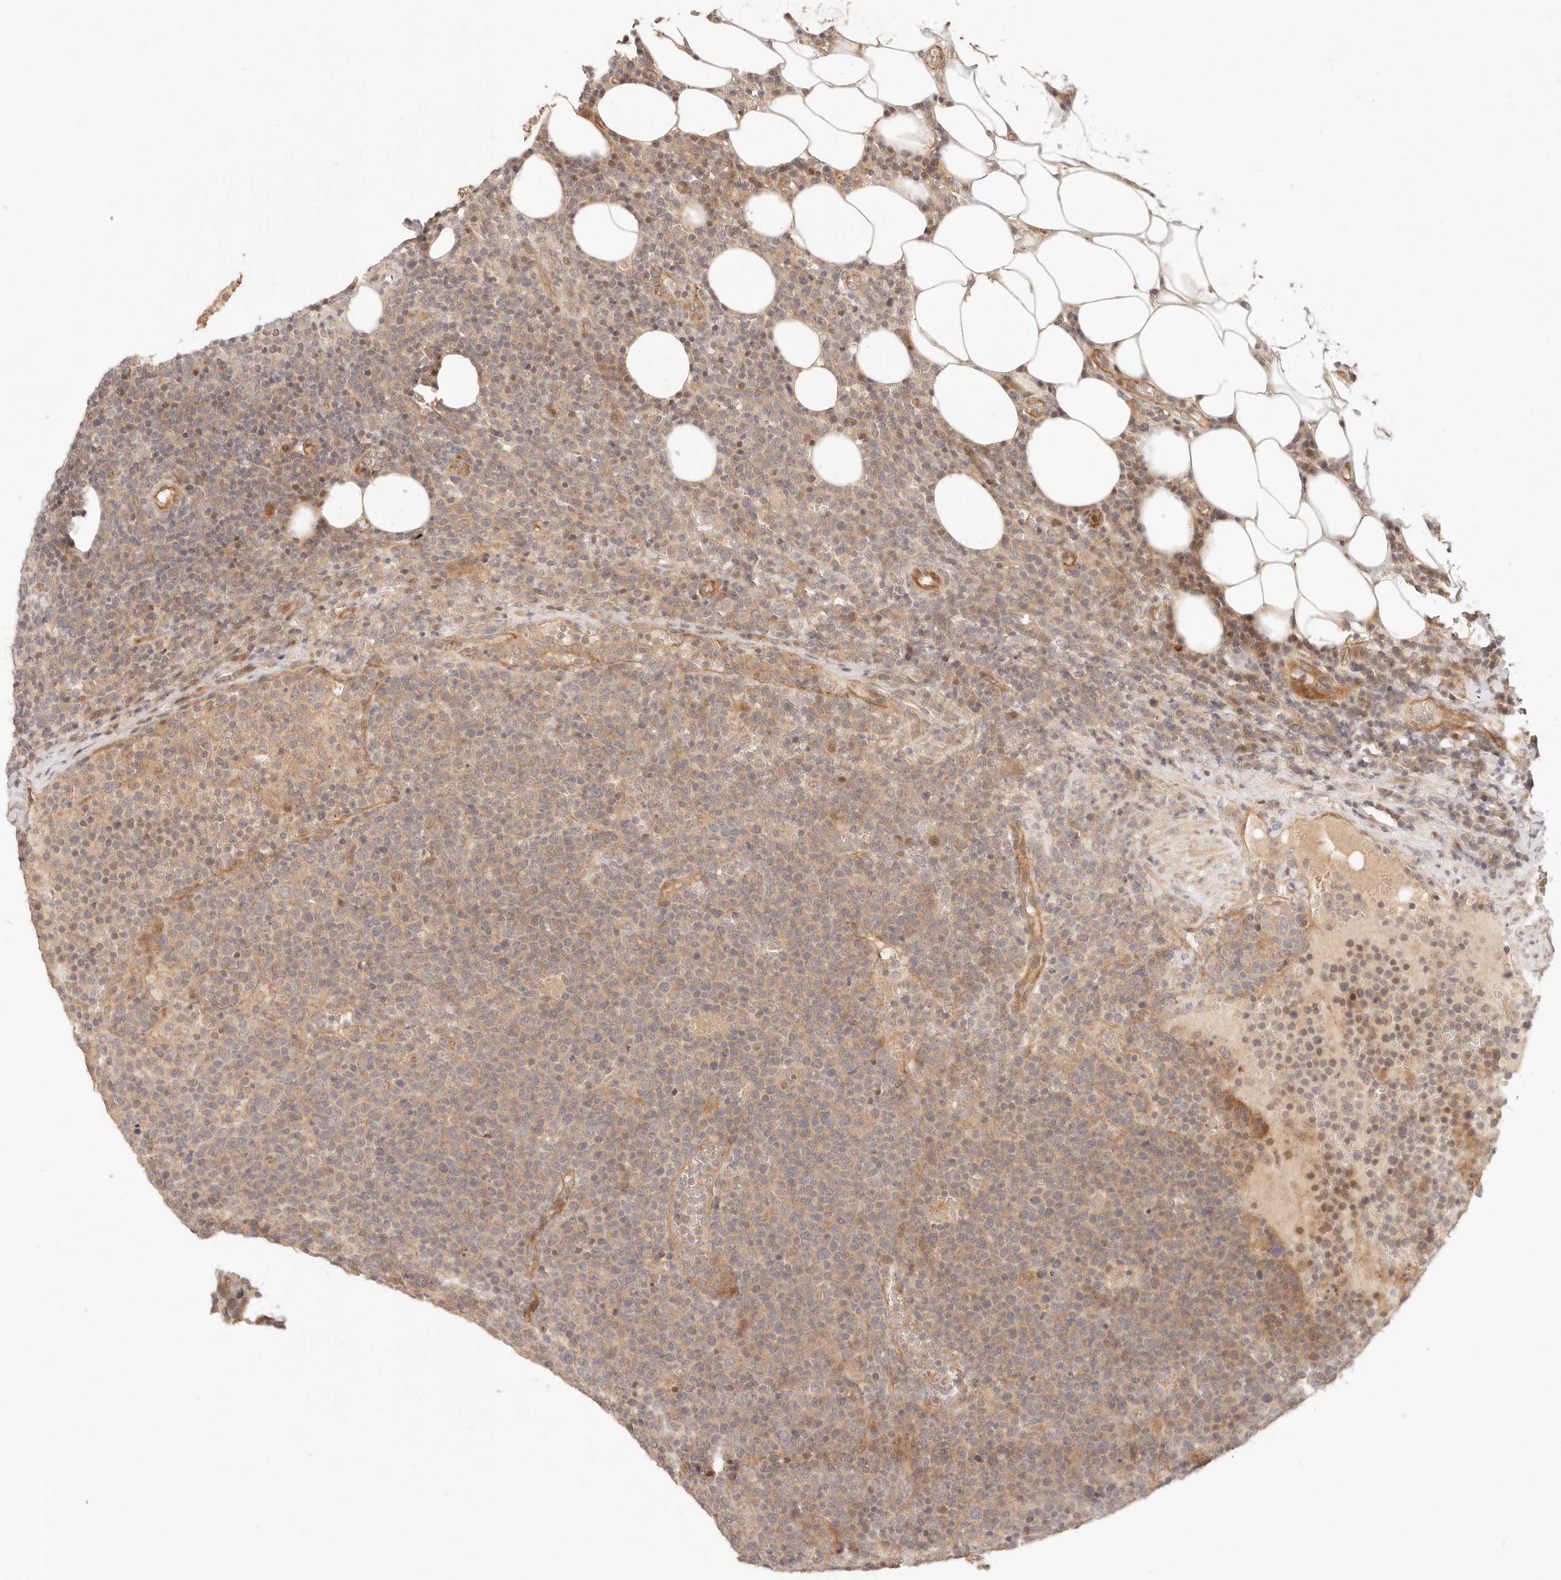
{"staining": {"intensity": "weak", "quantity": ">75%", "location": "cytoplasmic/membranous"}, "tissue": "lymphoma", "cell_type": "Tumor cells", "image_type": "cancer", "snomed": [{"axis": "morphology", "description": "Malignant lymphoma, non-Hodgkin's type, High grade"}, {"axis": "topography", "description": "Lymph node"}], "caption": "Weak cytoplasmic/membranous positivity is identified in about >75% of tumor cells in lymphoma.", "gene": "PPP1R3B", "patient": {"sex": "male", "age": 61}}